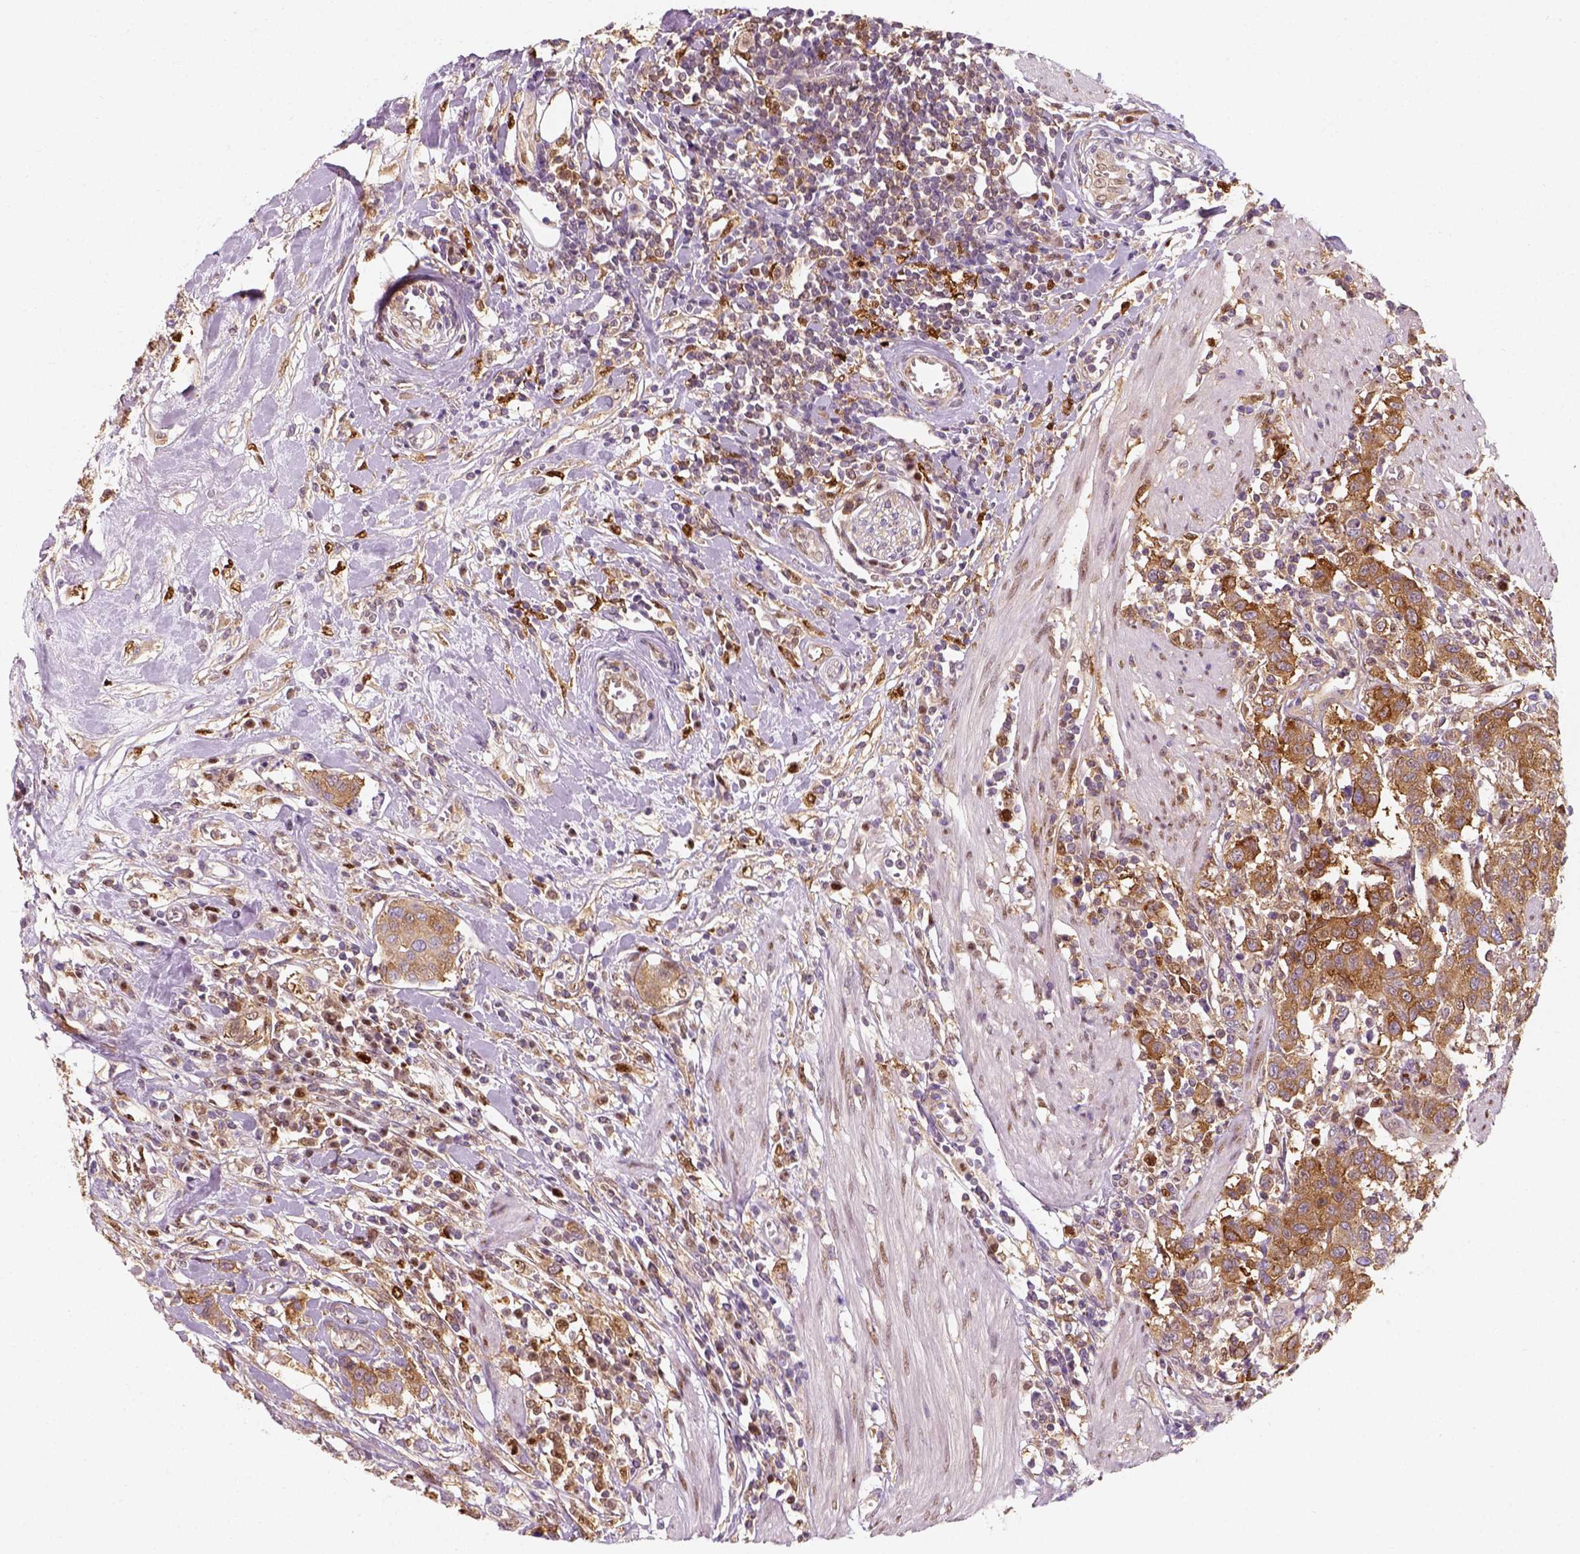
{"staining": {"intensity": "strong", "quantity": ">75%", "location": "cytoplasmic/membranous"}, "tissue": "urothelial cancer", "cell_type": "Tumor cells", "image_type": "cancer", "snomed": [{"axis": "morphology", "description": "Urothelial carcinoma, High grade"}, {"axis": "topography", "description": "Urinary bladder"}], "caption": "The immunohistochemical stain labels strong cytoplasmic/membranous staining in tumor cells of urothelial cancer tissue.", "gene": "SQSTM1", "patient": {"sex": "female", "age": 58}}